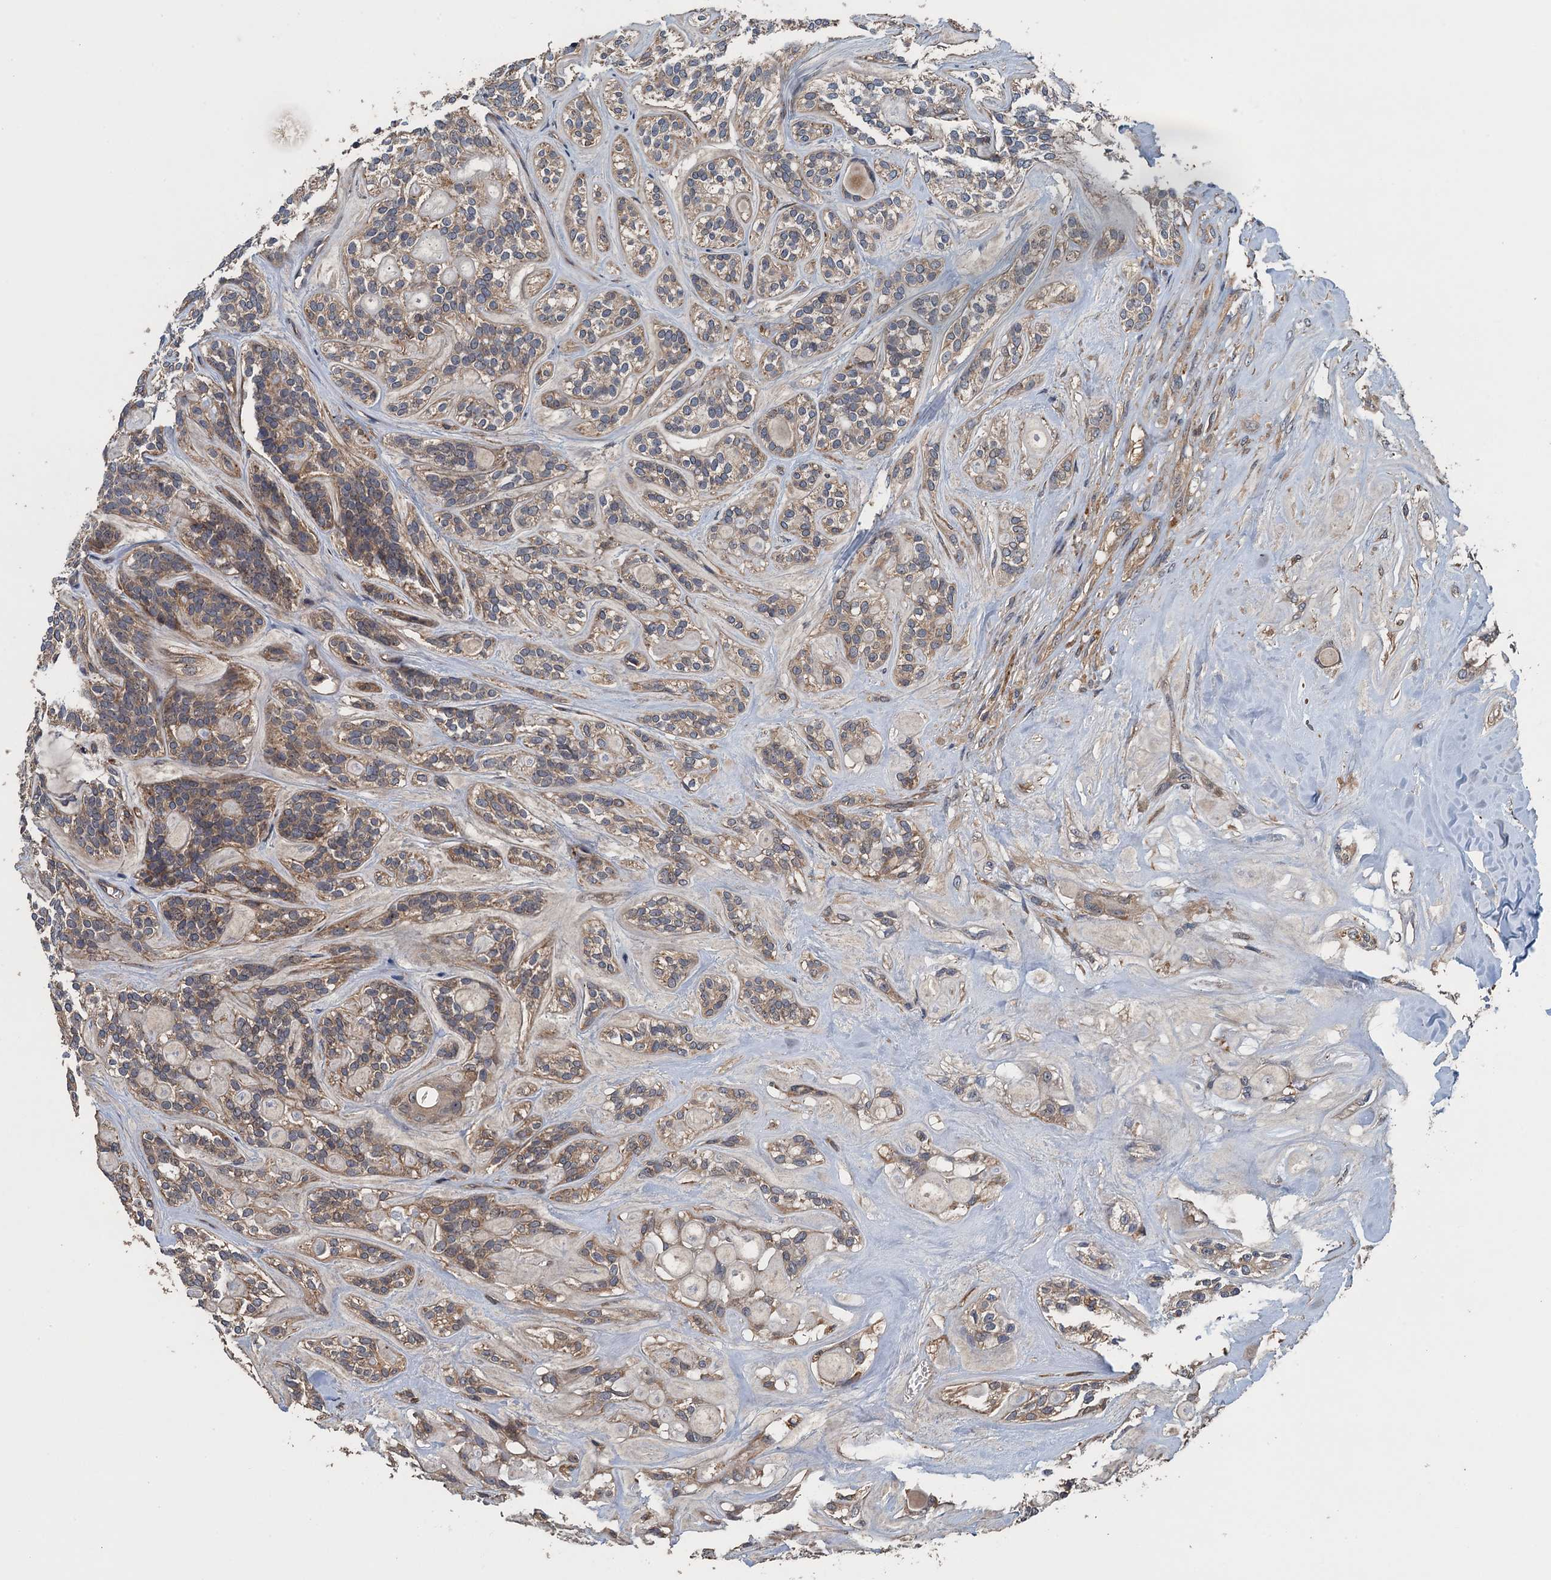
{"staining": {"intensity": "weak", "quantity": "25%-75%", "location": "cytoplasmic/membranous"}, "tissue": "head and neck cancer", "cell_type": "Tumor cells", "image_type": "cancer", "snomed": [{"axis": "morphology", "description": "Adenocarcinoma, NOS"}, {"axis": "topography", "description": "Head-Neck"}], "caption": "Approximately 25%-75% of tumor cells in human head and neck cancer (adenocarcinoma) reveal weak cytoplasmic/membranous protein staining as visualized by brown immunohistochemical staining.", "gene": "BORCS5", "patient": {"sex": "male", "age": 66}}